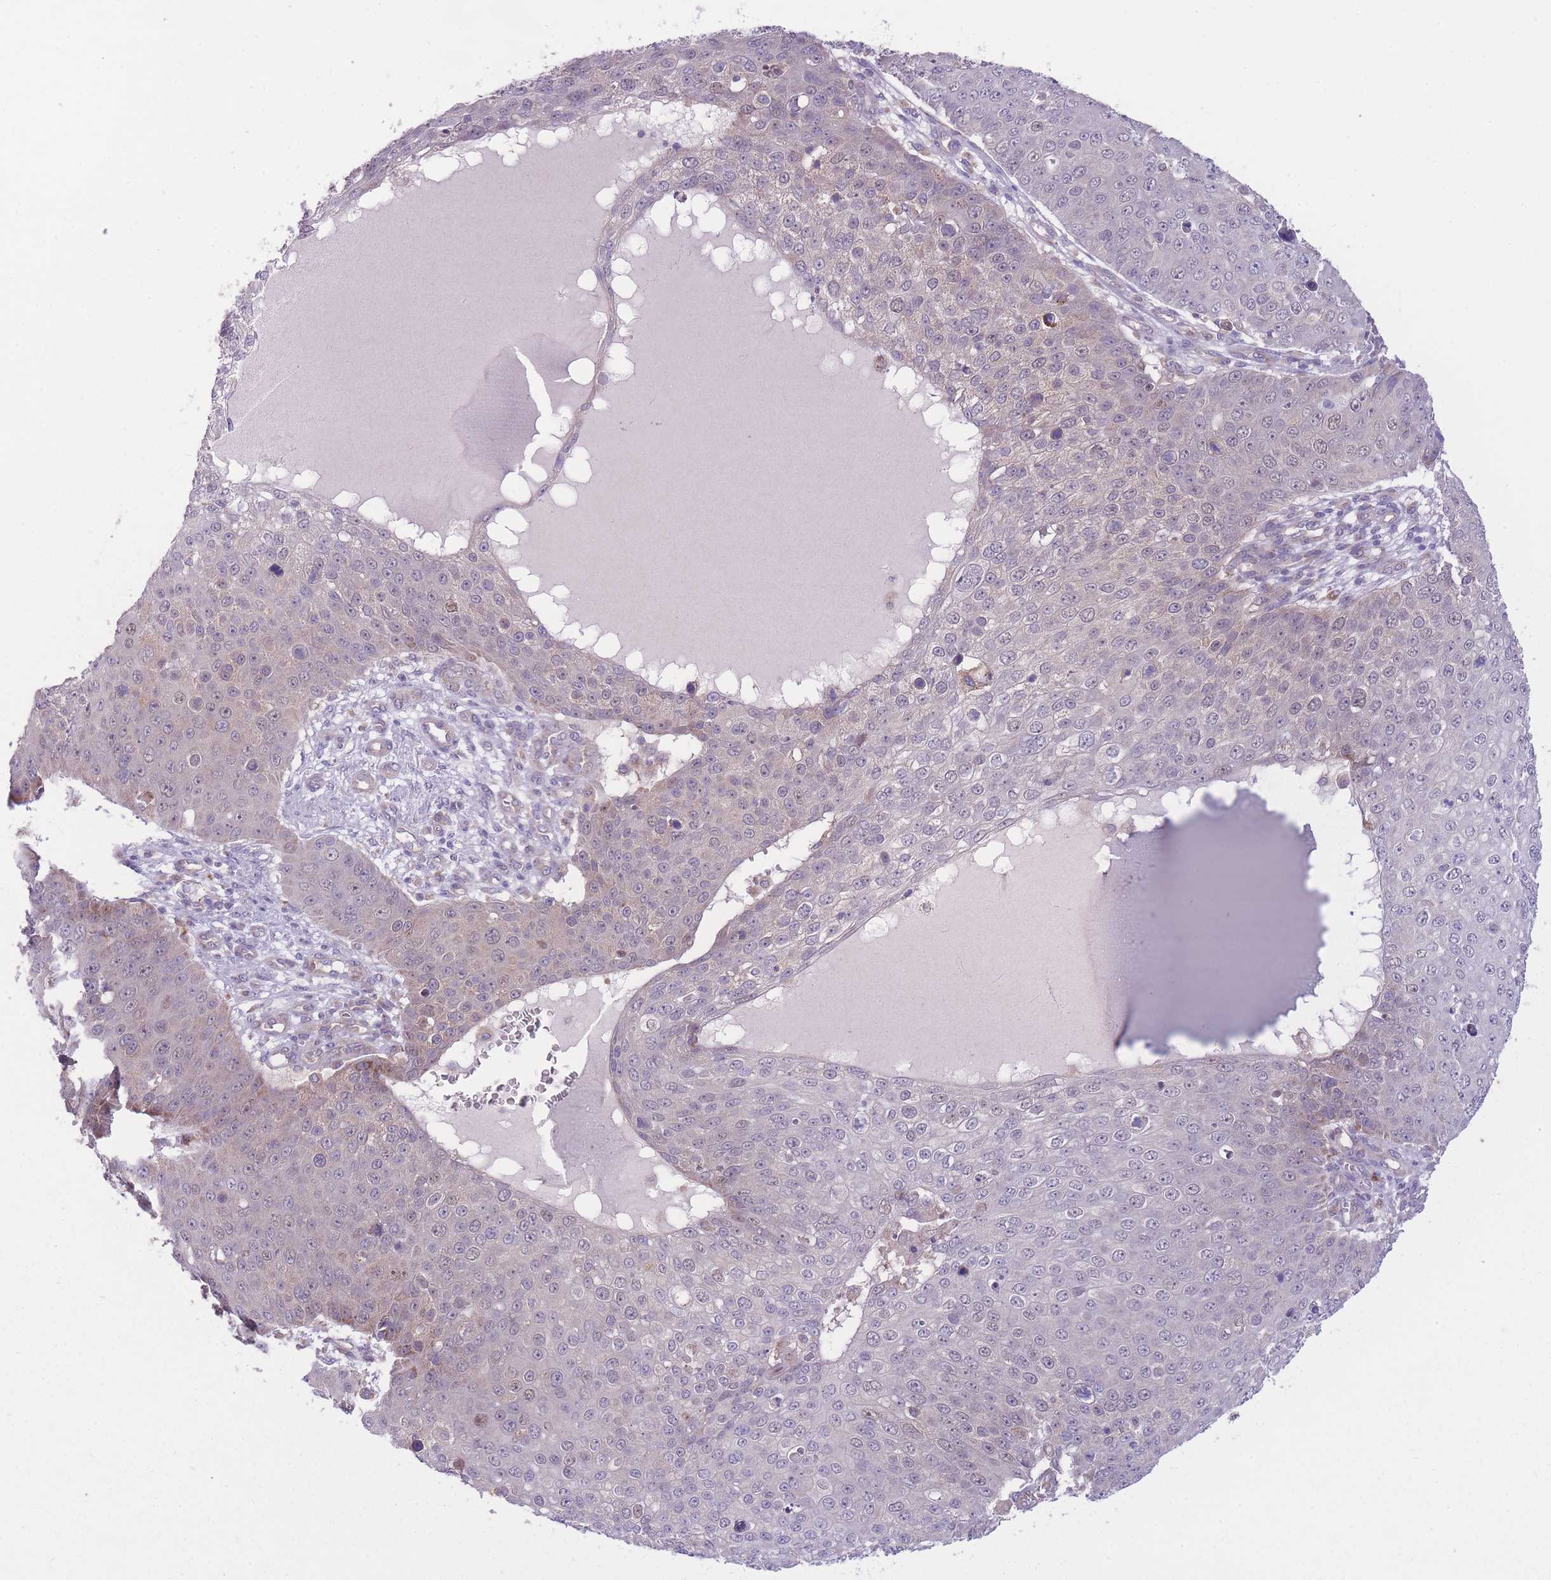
{"staining": {"intensity": "weak", "quantity": "<25%", "location": "cytoplasmic/membranous"}, "tissue": "skin cancer", "cell_type": "Tumor cells", "image_type": "cancer", "snomed": [{"axis": "morphology", "description": "Squamous cell carcinoma, NOS"}, {"axis": "topography", "description": "Skin"}], "caption": "High magnification brightfield microscopy of squamous cell carcinoma (skin) stained with DAB (3,3'-diaminobenzidine) (brown) and counterstained with hematoxylin (blue): tumor cells show no significant expression.", "gene": "CCT6B", "patient": {"sex": "male", "age": 71}}